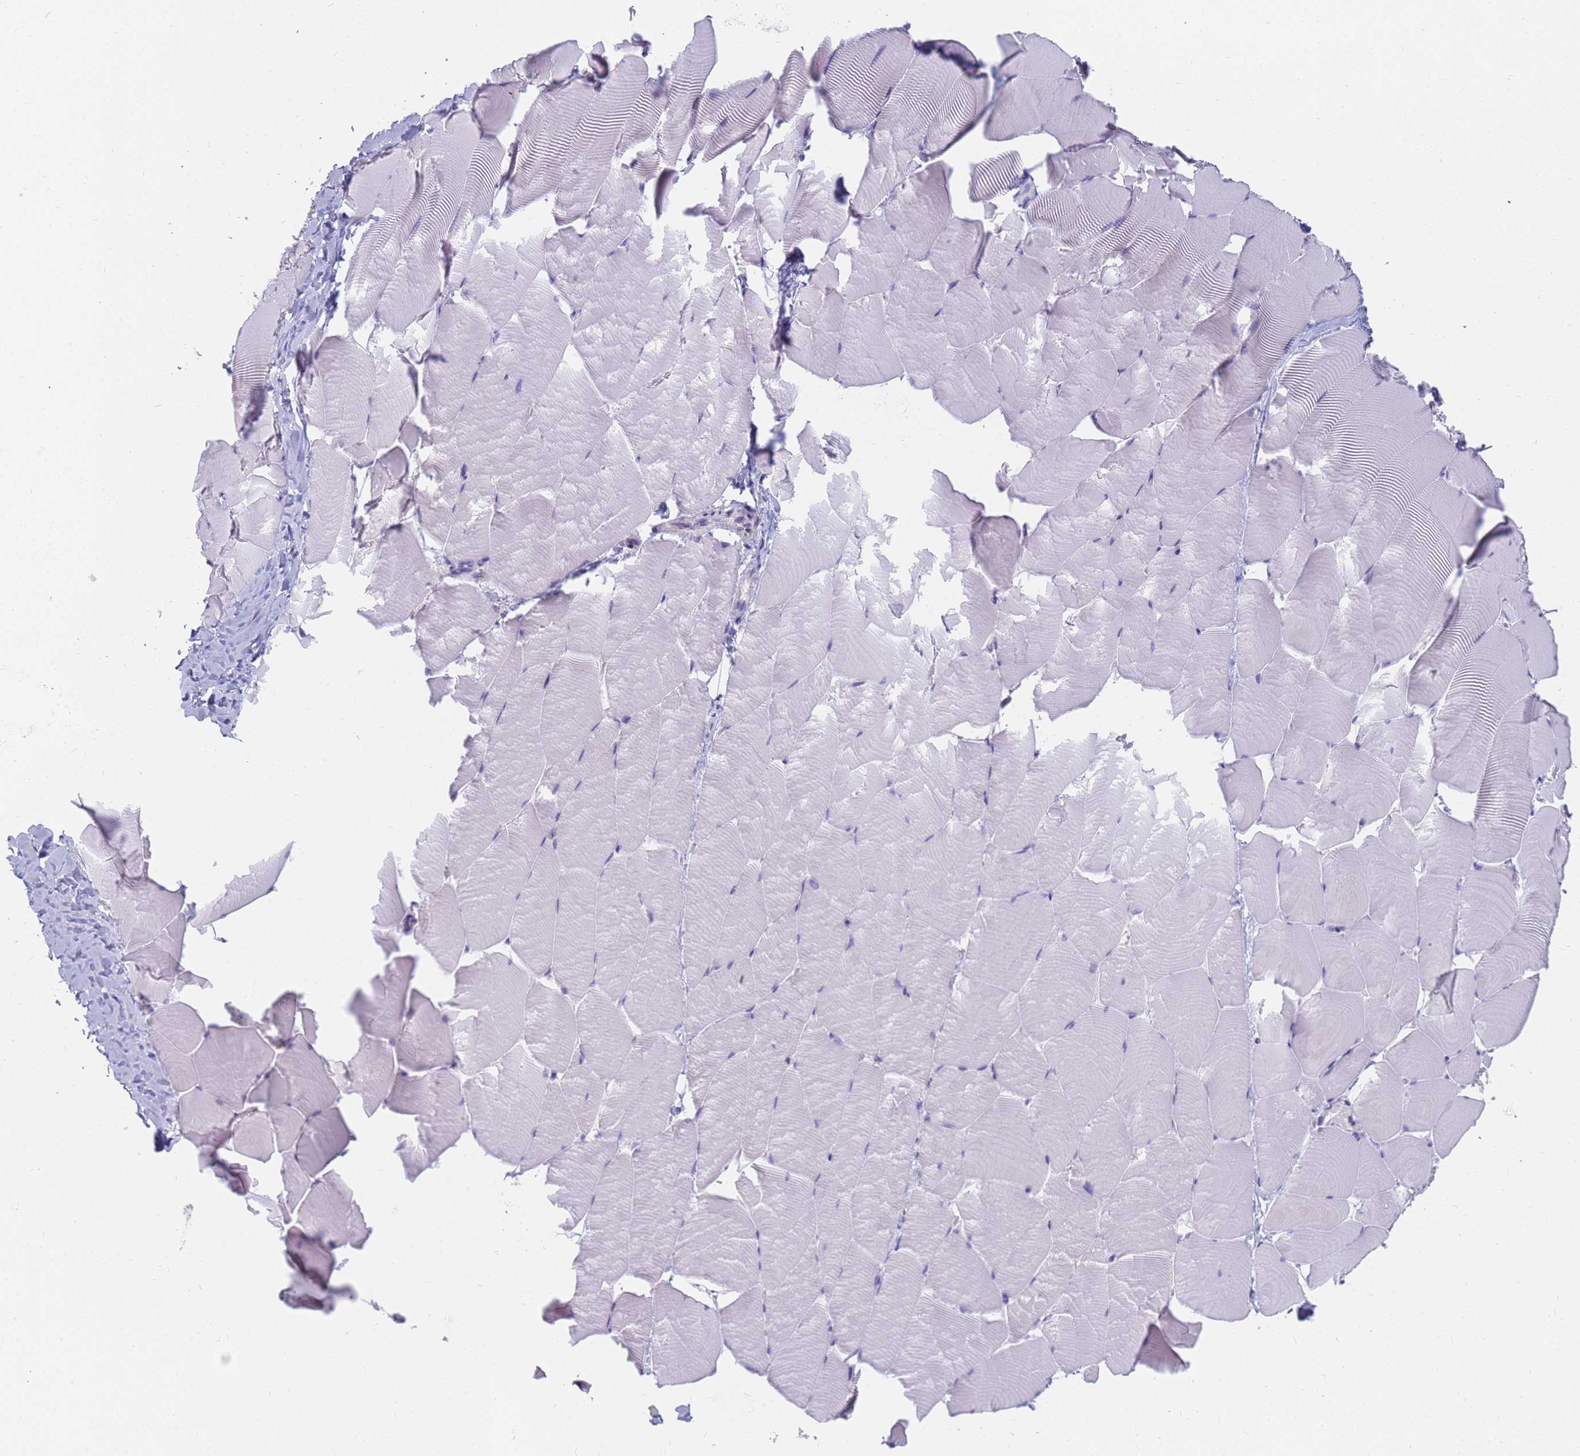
{"staining": {"intensity": "negative", "quantity": "none", "location": "none"}, "tissue": "skeletal muscle", "cell_type": "Myocytes", "image_type": "normal", "snomed": [{"axis": "morphology", "description": "Normal tissue, NOS"}, {"axis": "topography", "description": "Skeletal muscle"}], "caption": "DAB (3,3'-diaminobenzidine) immunohistochemical staining of normal human skeletal muscle displays no significant positivity in myocytes. (Stains: DAB IHC with hematoxylin counter stain, Microscopy: brightfield microscopy at high magnification).", "gene": "RNASE2", "patient": {"sex": "male", "age": 25}}